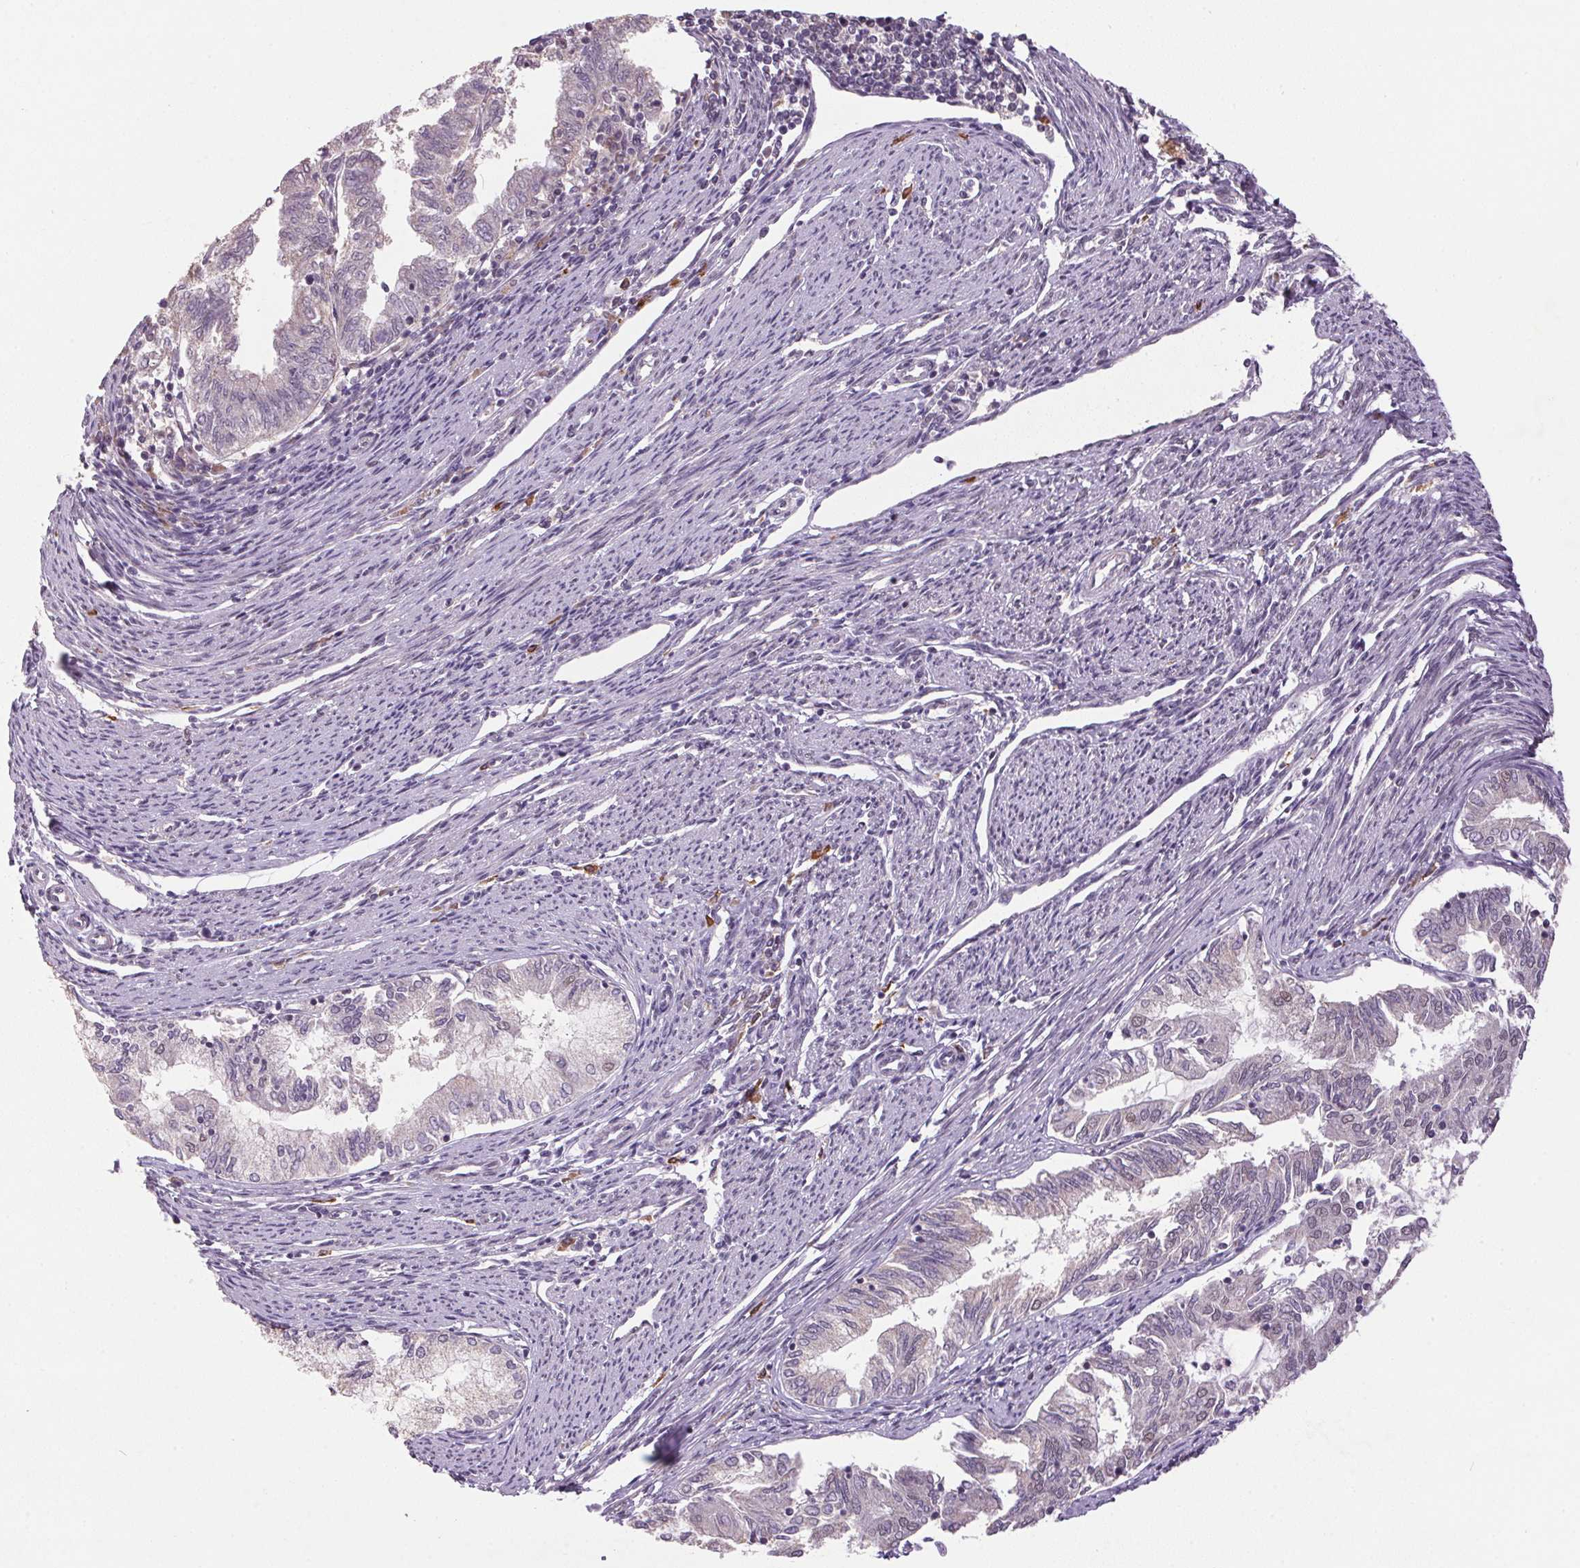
{"staining": {"intensity": "negative", "quantity": "none", "location": "none"}, "tissue": "endometrial cancer", "cell_type": "Tumor cells", "image_type": "cancer", "snomed": [{"axis": "morphology", "description": "Adenocarcinoma, NOS"}, {"axis": "topography", "description": "Endometrium"}], "caption": "Tumor cells show no significant protein staining in endometrial adenocarcinoma.", "gene": "ZBTB4", "patient": {"sex": "female", "age": 79}}